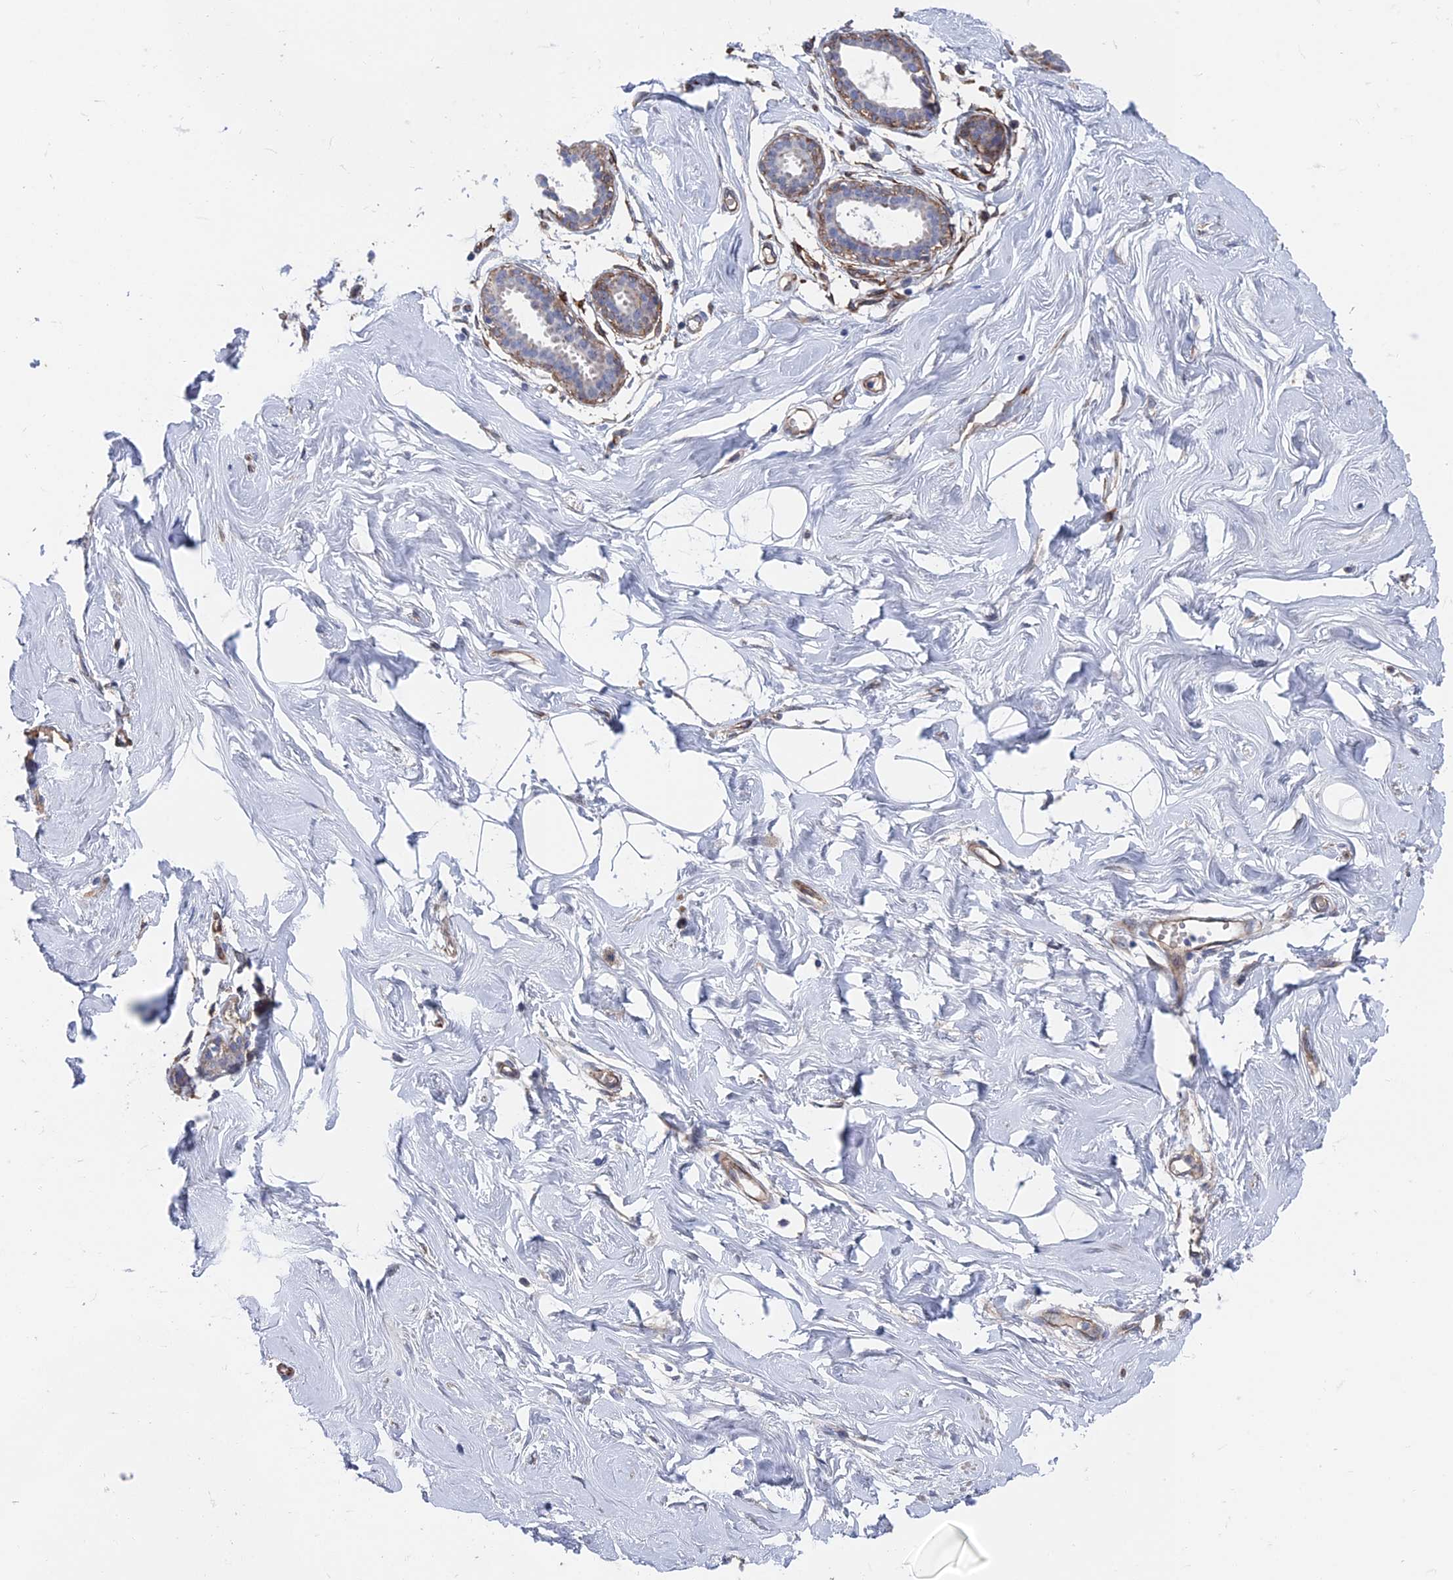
{"staining": {"intensity": "negative", "quantity": "none", "location": "none"}, "tissue": "breast", "cell_type": "Adipocytes", "image_type": "normal", "snomed": [{"axis": "morphology", "description": "Normal tissue, NOS"}, {"axis": "morphology", "description": "Adenoma, NOS"}, {"axis": "topography", "description": "Breast"}], "caption": "Immunohistochemistry (IHC) photomicrograph of benign breast: human breast stained with DAB (3,3'-diaminobenzidine) displays no significant protein staining in adipocytes.", "gene": "ARAP3", "patient": {"sex": "female", "age": 23}}